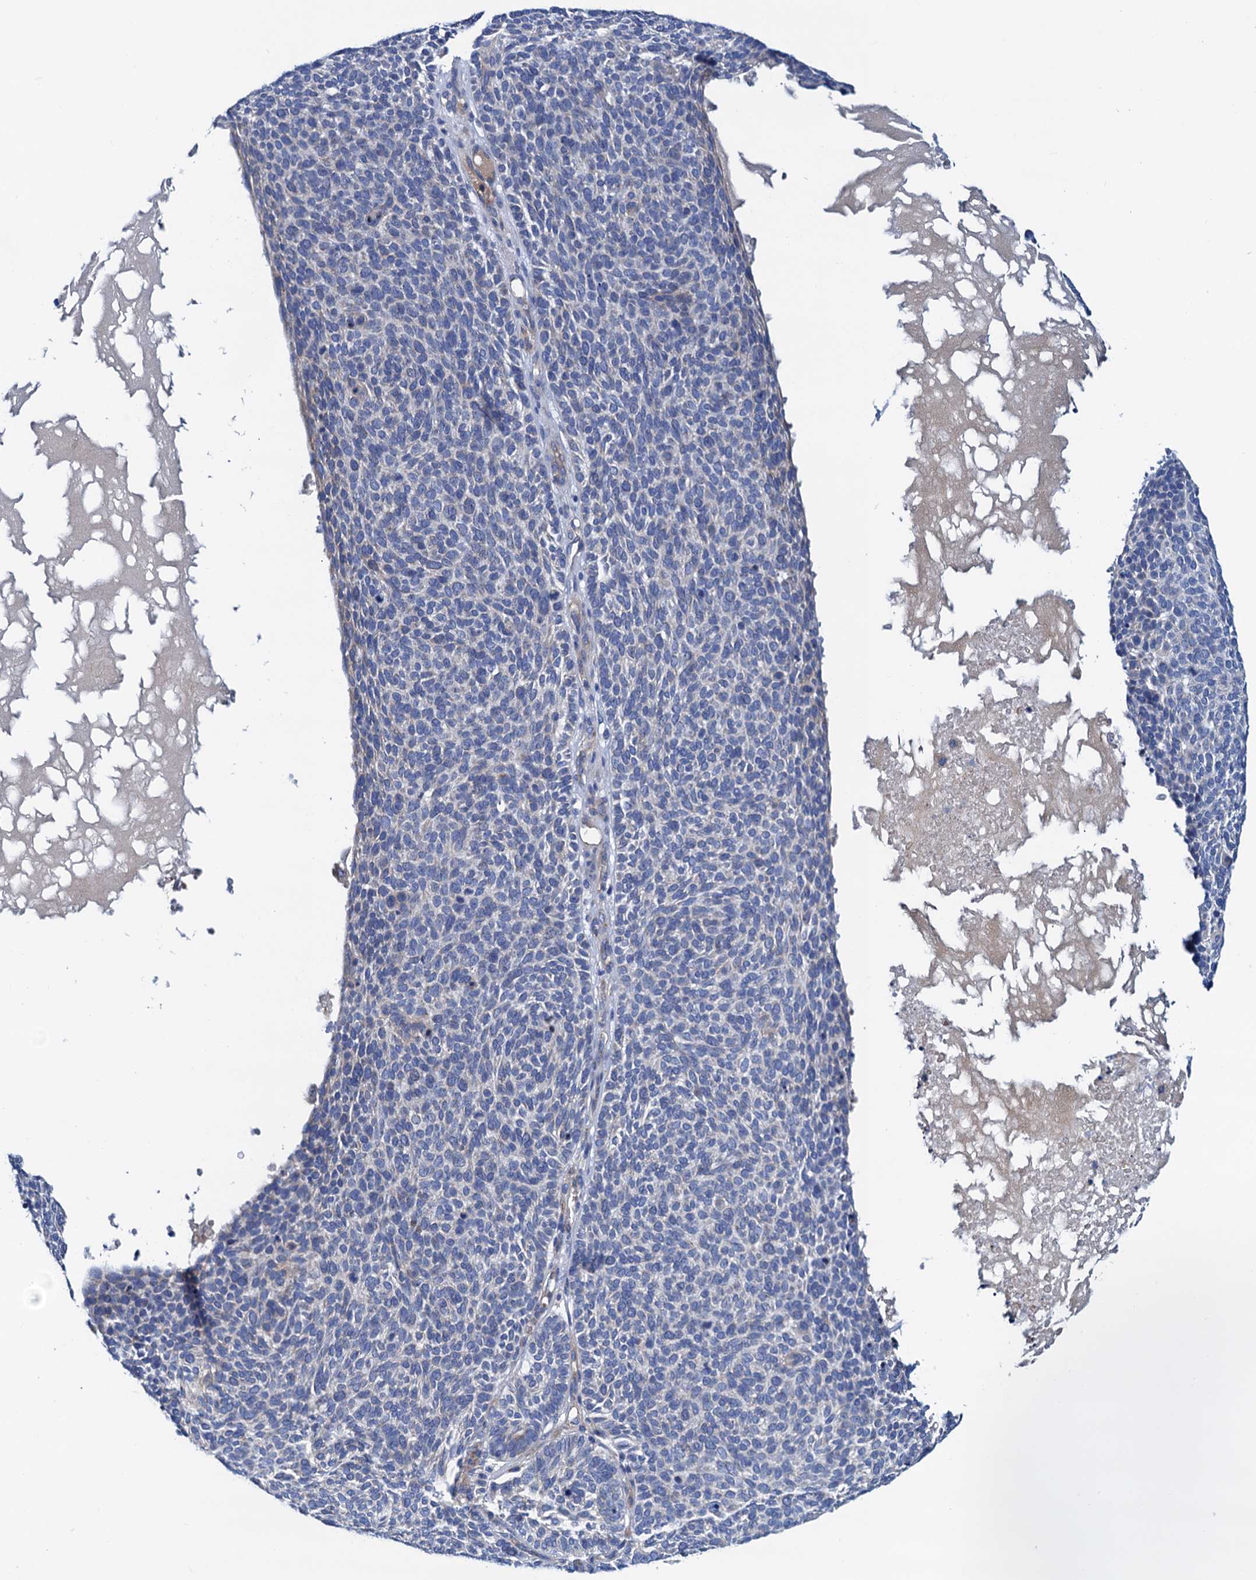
{"staining": {"intensity": "negative", "quantity": "none", "location": "none"}, "tissue": "skin cancer", "cell_type": "Tumor cells", "image_type": "cancer", "snomed": [{"axis": "morphology", "description": "Squamous cell carcinoma, NOS"}, {"axis": "topography", "description": "Skin"}], "caption": "Photomicrograph shows no significant protein staining in tumor cells of squamous cell carcinoma (skin).", "gene": "RASSF9", "patient": {"sex": "female", "age": 90}}